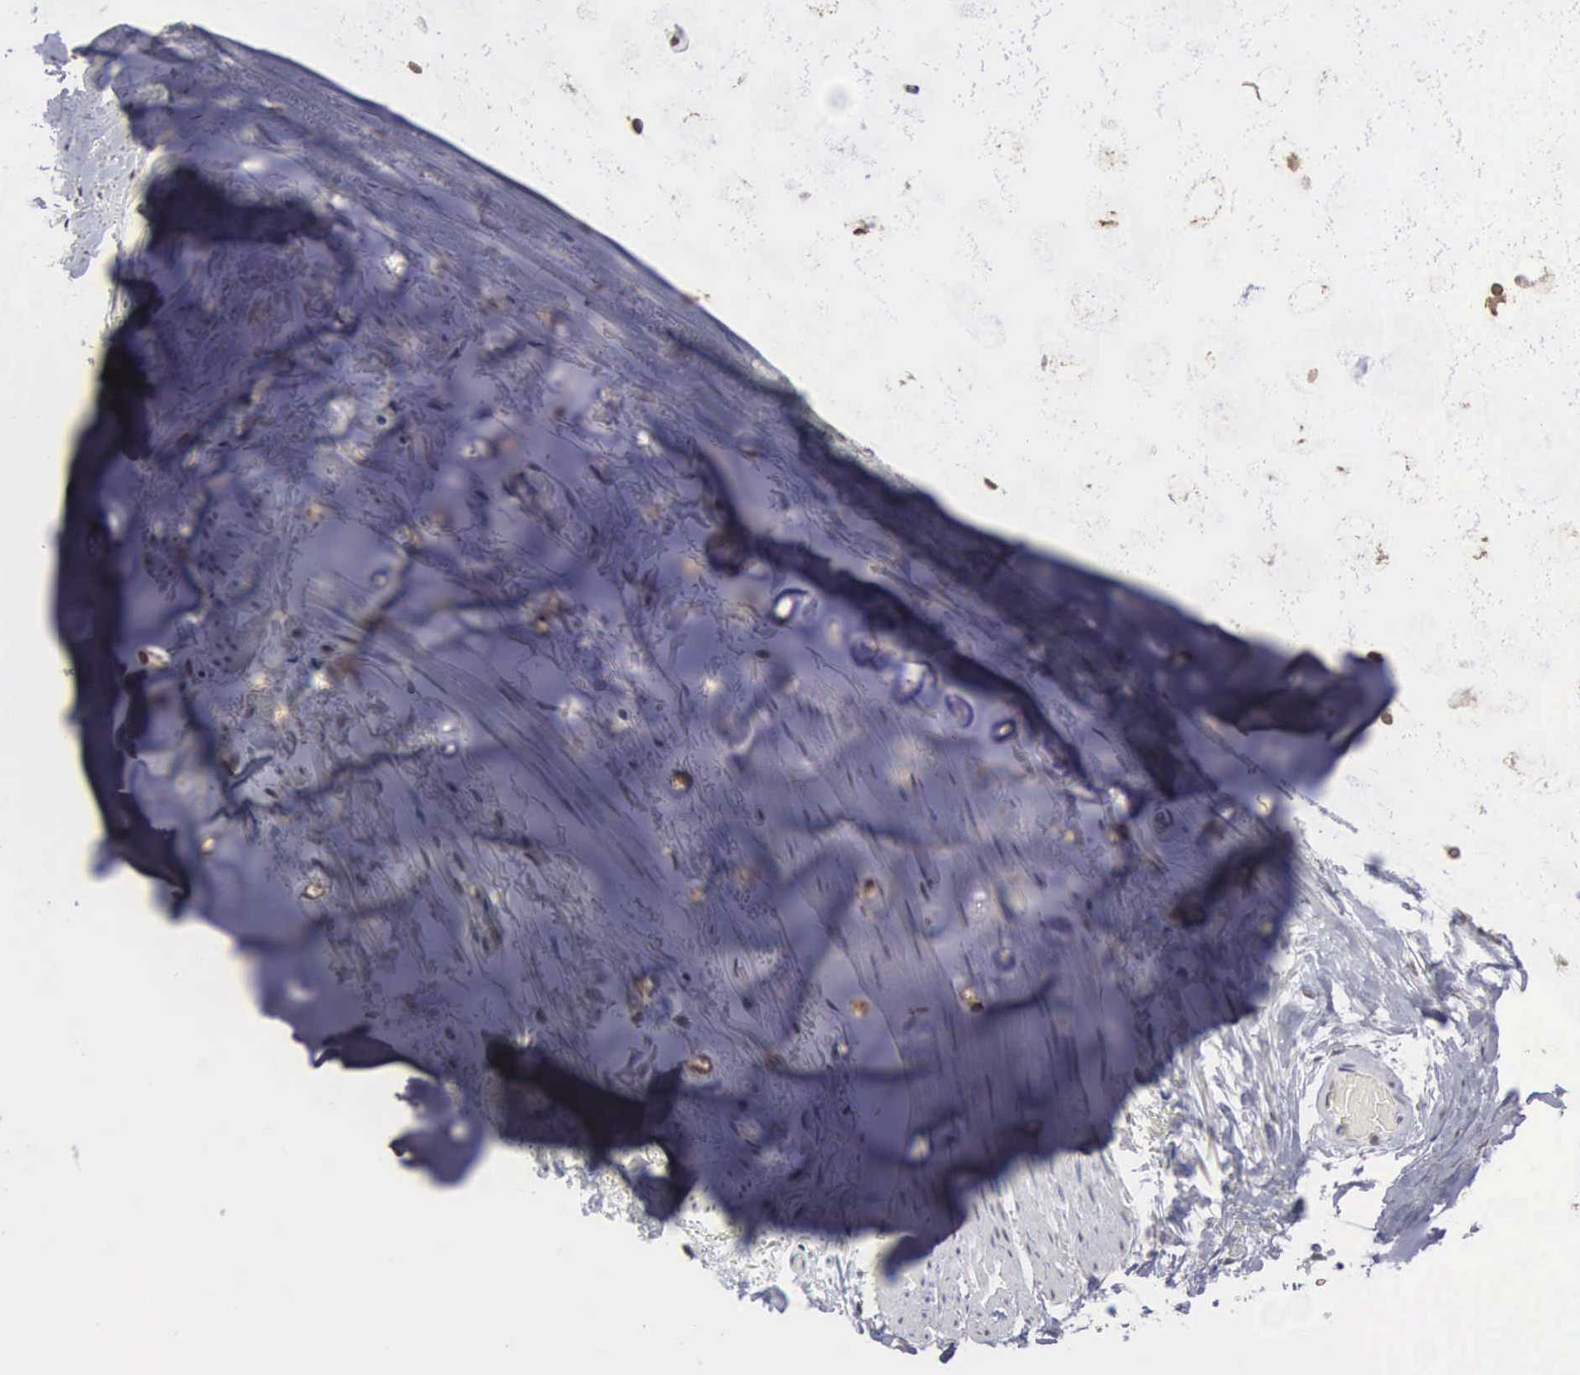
{"staining": {"intensity": "negative", "quantity": "none", "location": "none"}, "tissue": "adipose tissue", "cell_type": "Adipocytes", "image_type": "normal", "snomed": [{"axis": "morphology", "description": "Normal tissue, NOS"}, {"axis": "topography", "description": "Cartilage tissue"}, {"axis": "topography", "description": "Lung"}], "caption": "Micrograph shows no protein staining in adipocytes of normal adipose tissue. (DAB immunohistochemistry (IHC) with hematoxylin counter stain).", "gene": "UPB1", "patient": {"sex": "male", "age": 65}}